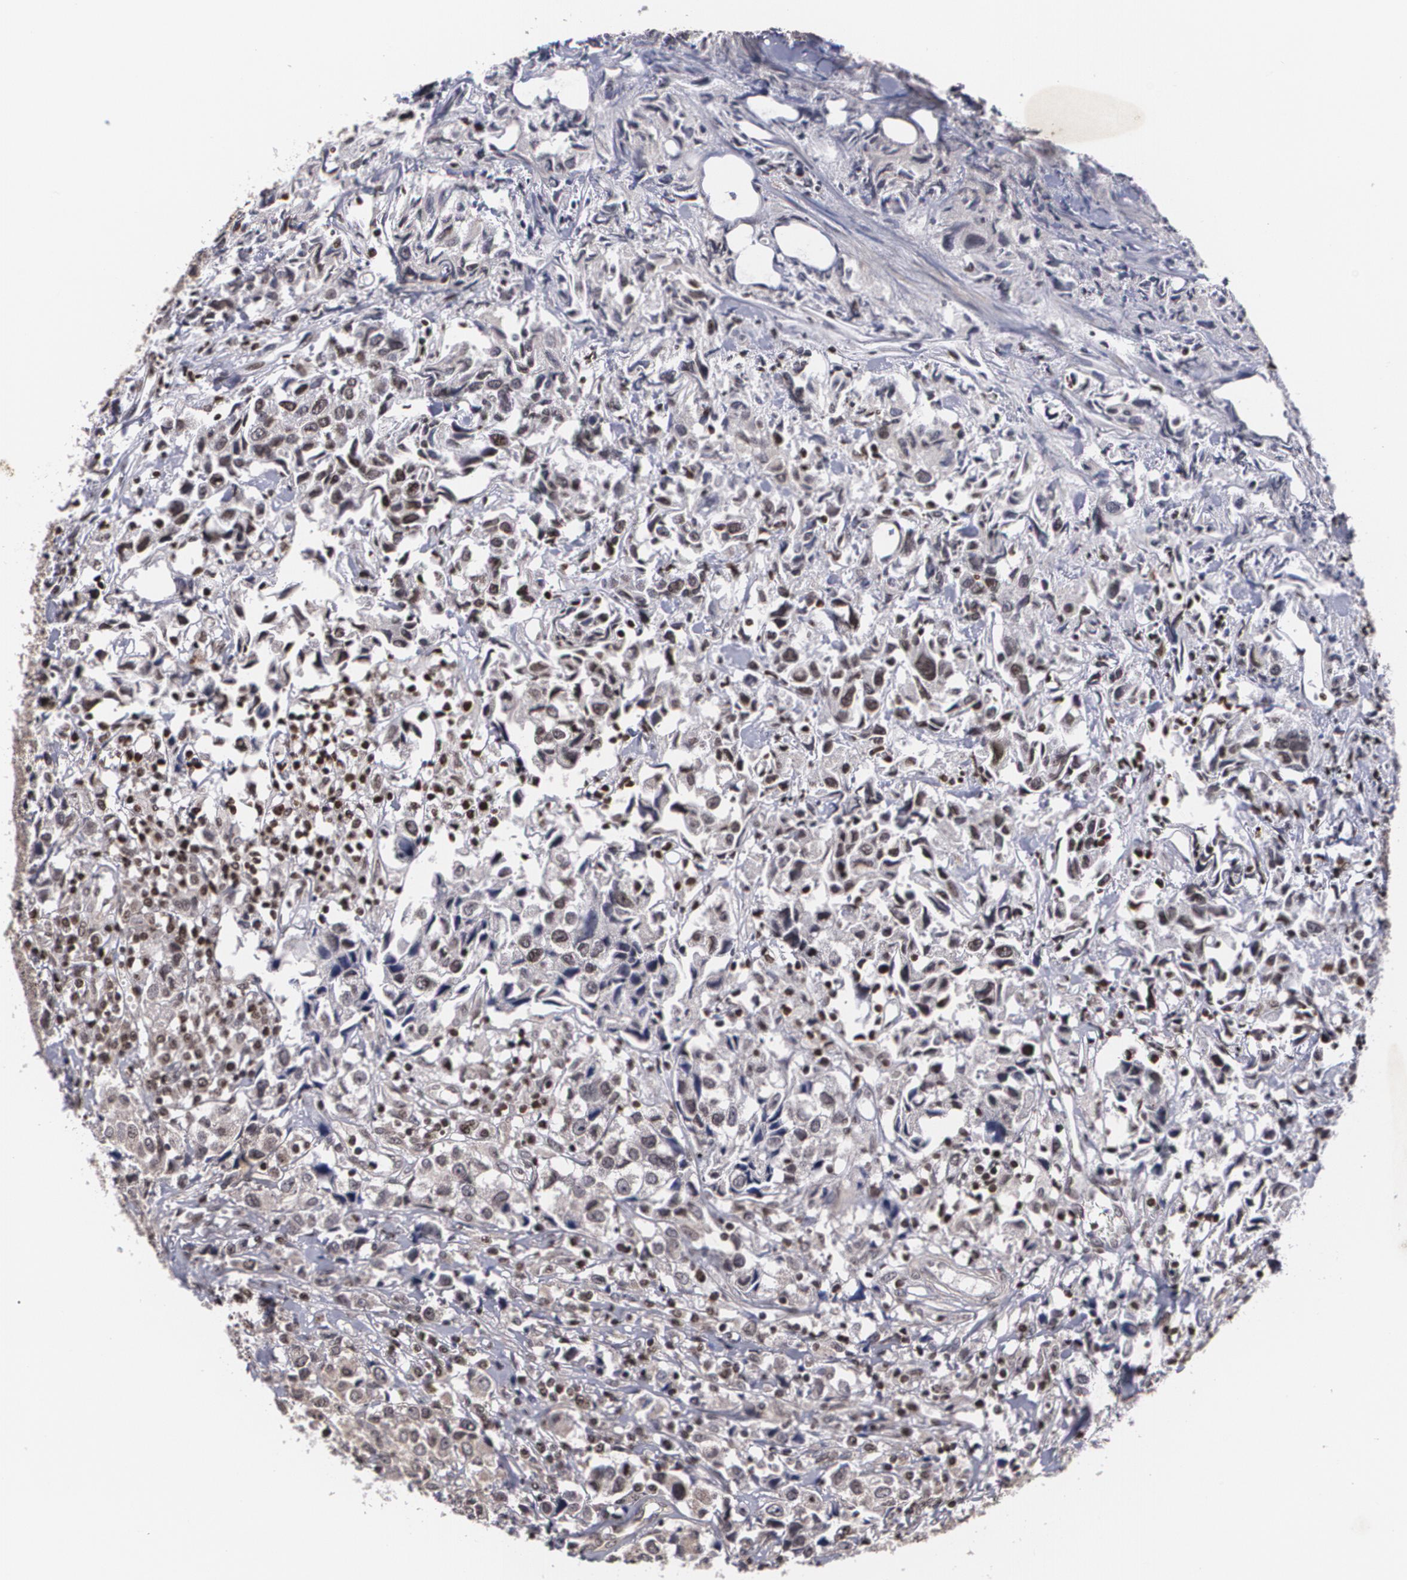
{"staining": {"intensity": "weak", "quantity": "25%-75%", "location": "cytoplasmic/membranous,nuclear"}, "tissue": "urothelial cancer", "cell_type": "Tumor cells", "image_type": "cancer", "snomed": [{"axis": "morphology", "description": "Urothelial carcinoma, High grade"}, {"axis": "topography", "description": "Urinary bladder"}], "caption": "Protein staining by immunohistochemistry (IHC) displays weak cytoplasmic/membranous and nuclear staining in approximately 25%-75% of tumor cells in urothelial cancer.", "gene": "MVP", "patient": {"sex": "female", "age": 75}}